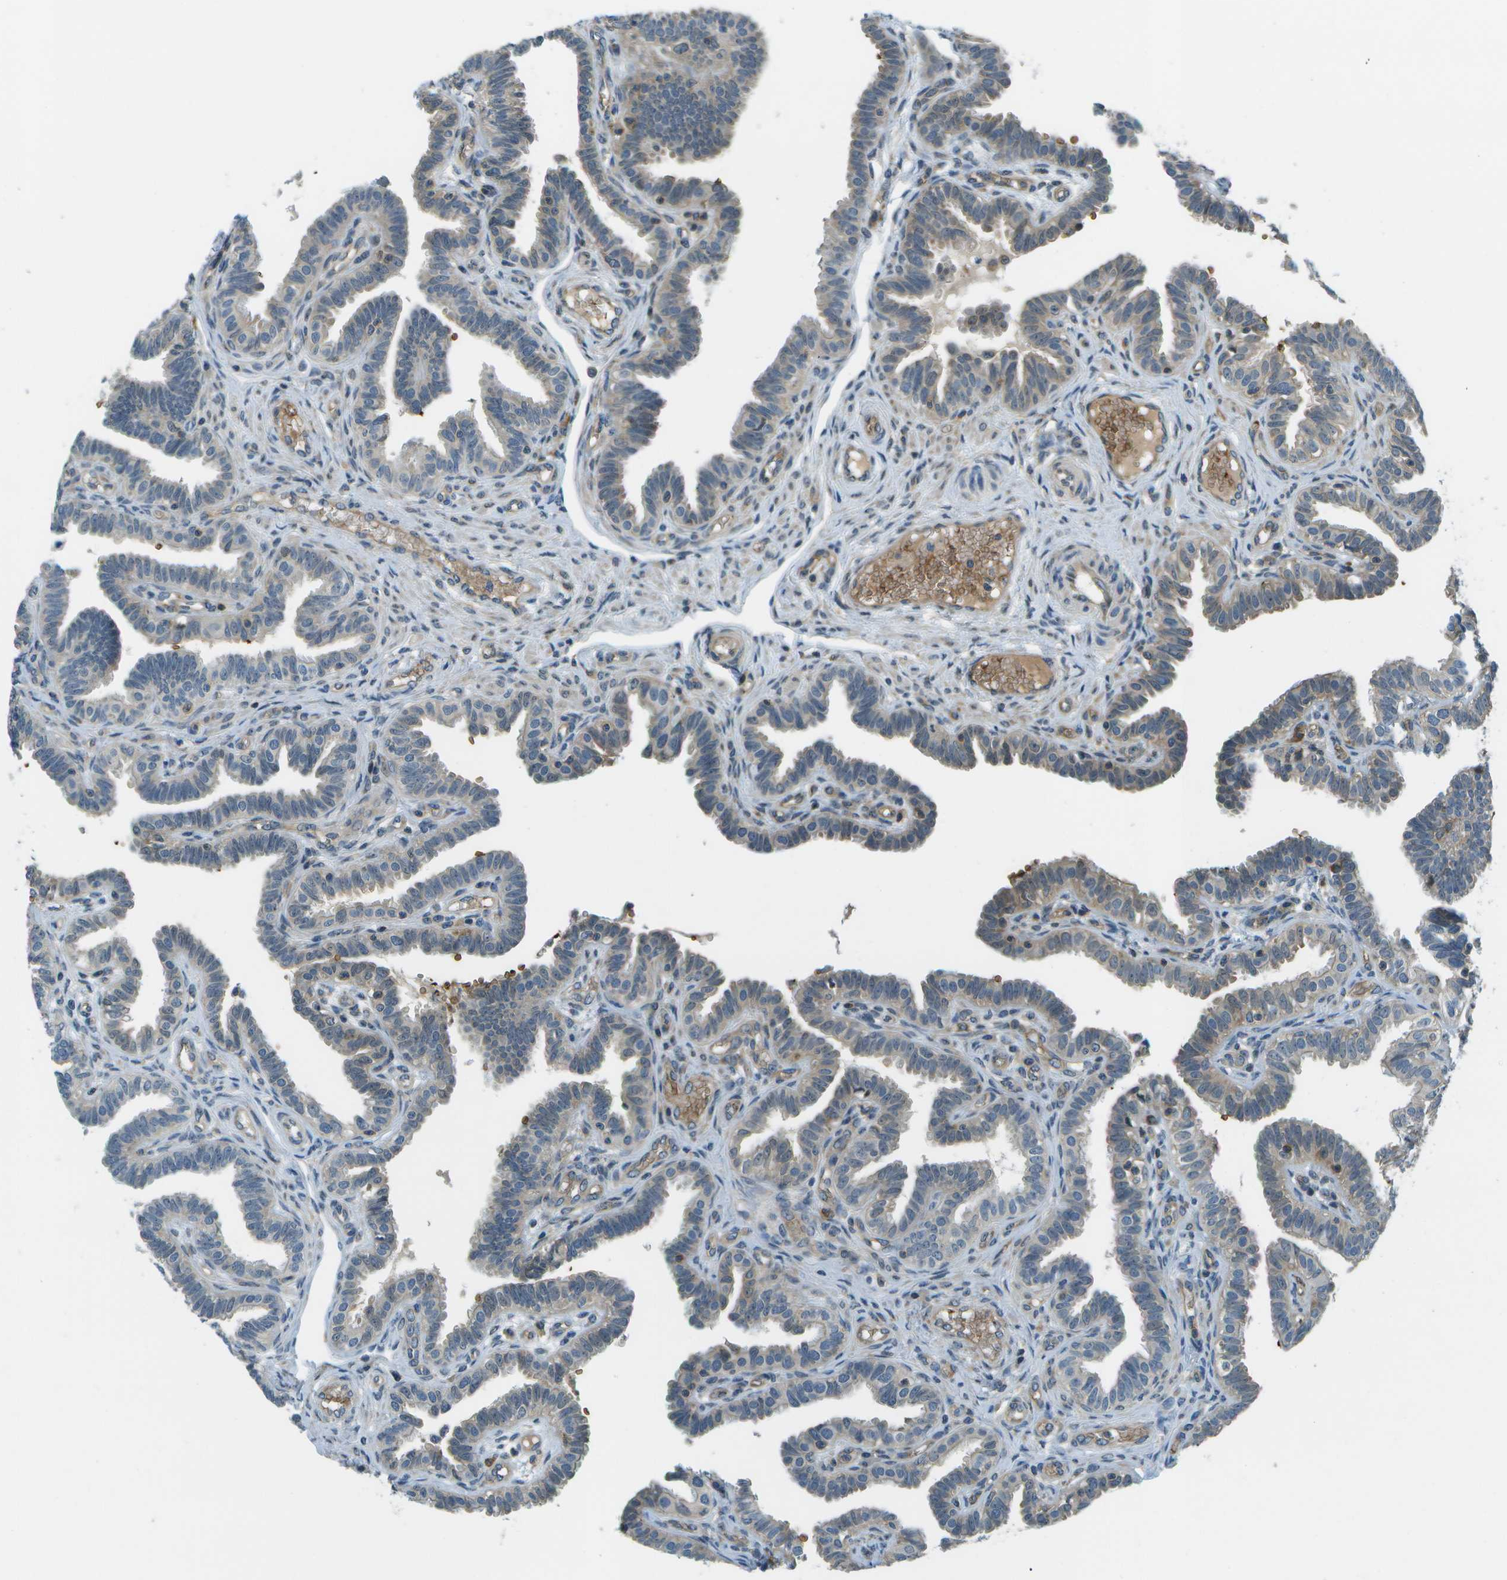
{"staining": {"intensity": "weak", "quantity": "<25%", "location": "cytoplasmic/membranous"}, "tissue": "fallopian tube", "cell_type": "Glandular cells", "image_type": "normal", "snomed": [{"axis": "morphology", "description": "Normal tissue, NOS"}, {"axis": "topography", "description": "Fallopian tube"}, {"axis": "topography", "description": "Placenta"}], "caption": "Immunohistochemistry image of unremarkable fallopian tube stained for a protein (brown), which shows no staining in glandular cells. (Immunohistochemistry, brightfield microscopy, high magnification).", "gene": "CTIF", "patient": {"sex": "female", "age": 34}}